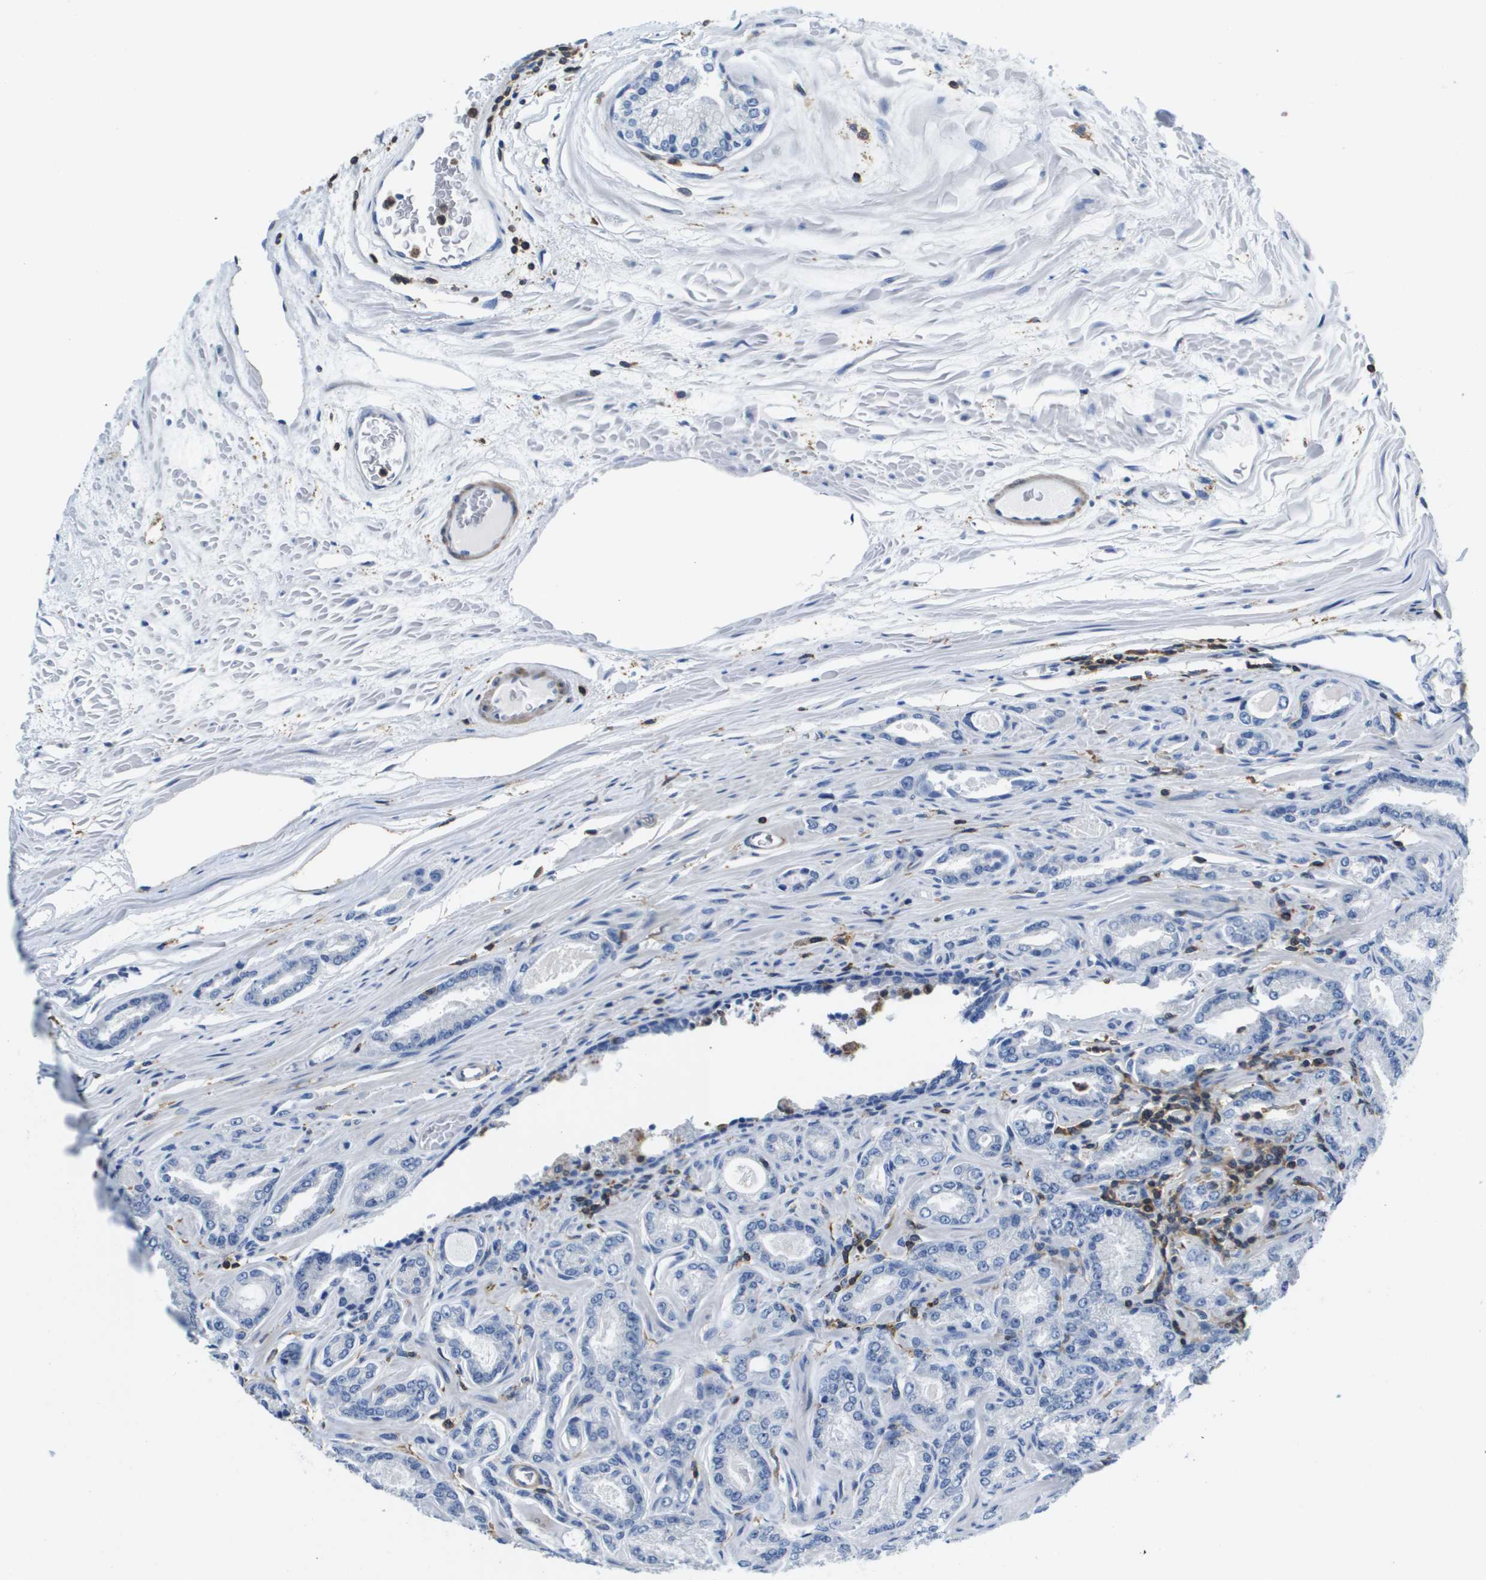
{"staining": {"intensity": "negative", "quantity": "none", "location": "none"}, "tissue": "prostate cancer", "cell_type": "Tumor cells", "image_type": "cancer", "snomed": [{"axis": "morphology", "description": "Adenocarcinoma, High grade"}, {"axis": "topography", "description": "Prostate"}], "caption": "There is no significant positivity in tumor cells of prostate high-grade adenocarcinoma.", "gene": "RCSD1", "patient": {"sex": "male", "age": 65}}